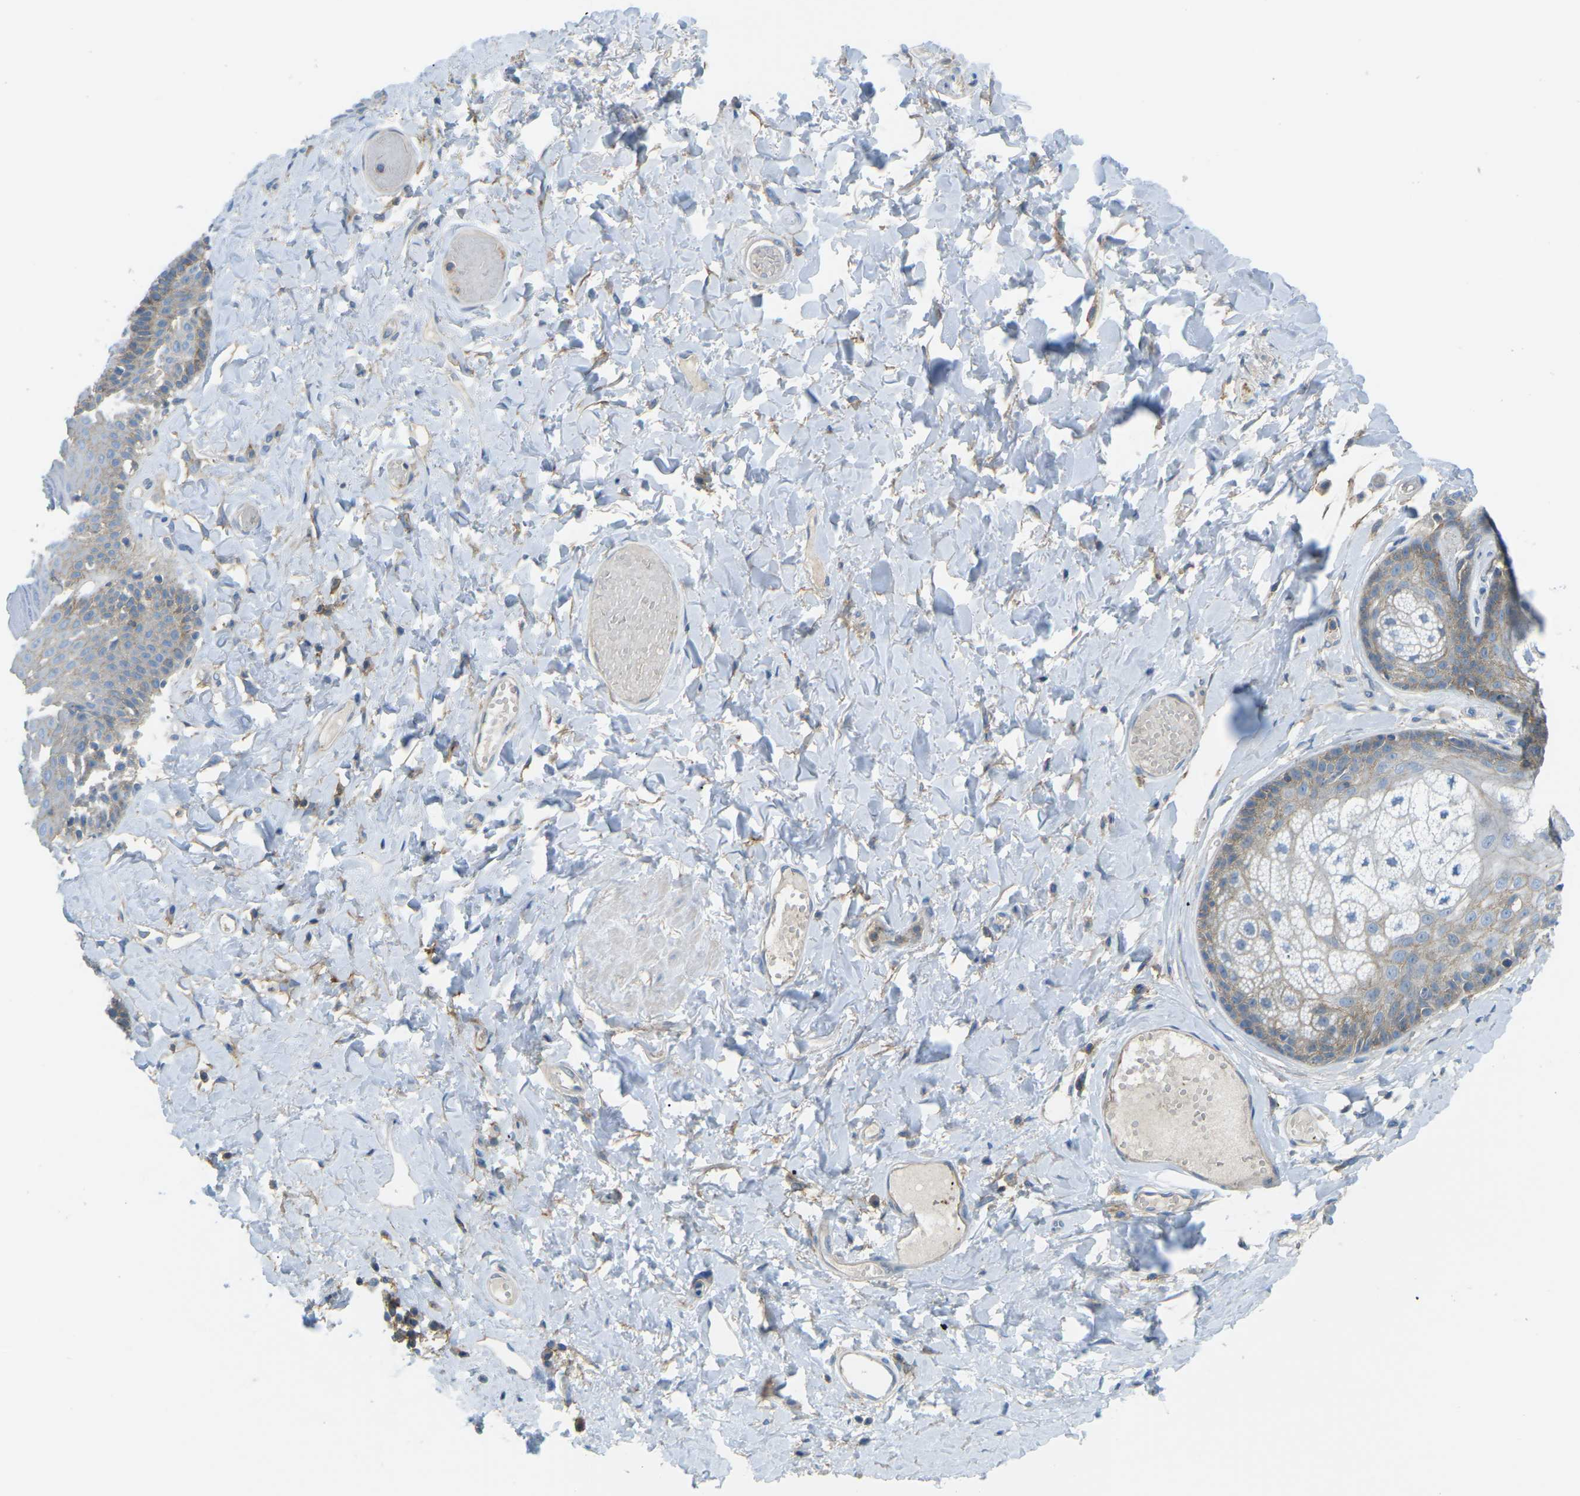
{"staining": {"intensity": "moderate", "quantity": "25%-75%", "location": "cytoplasmic/membranous"}, "tissue": "skin", "cell_type": "Epidermal cells", "image_type": "normal", "snomed": [{"axis": "morphology", "description": "Normal tissue, NOS"}, {"axis": "topography", "description": "Anal"}], "caption": "Immunohistochemical staining of unremarkable human skin displays 25%-75% levels of moderate cytoplasmic/membranous protein positivity in about 25%-75% of epidermal cells. (DAB (3,3'-diaminobenzidine) IHC with brightfield microscopy, high magnification).", "gene": "CD47", "patient": {"sex": "male", "age": 69}}